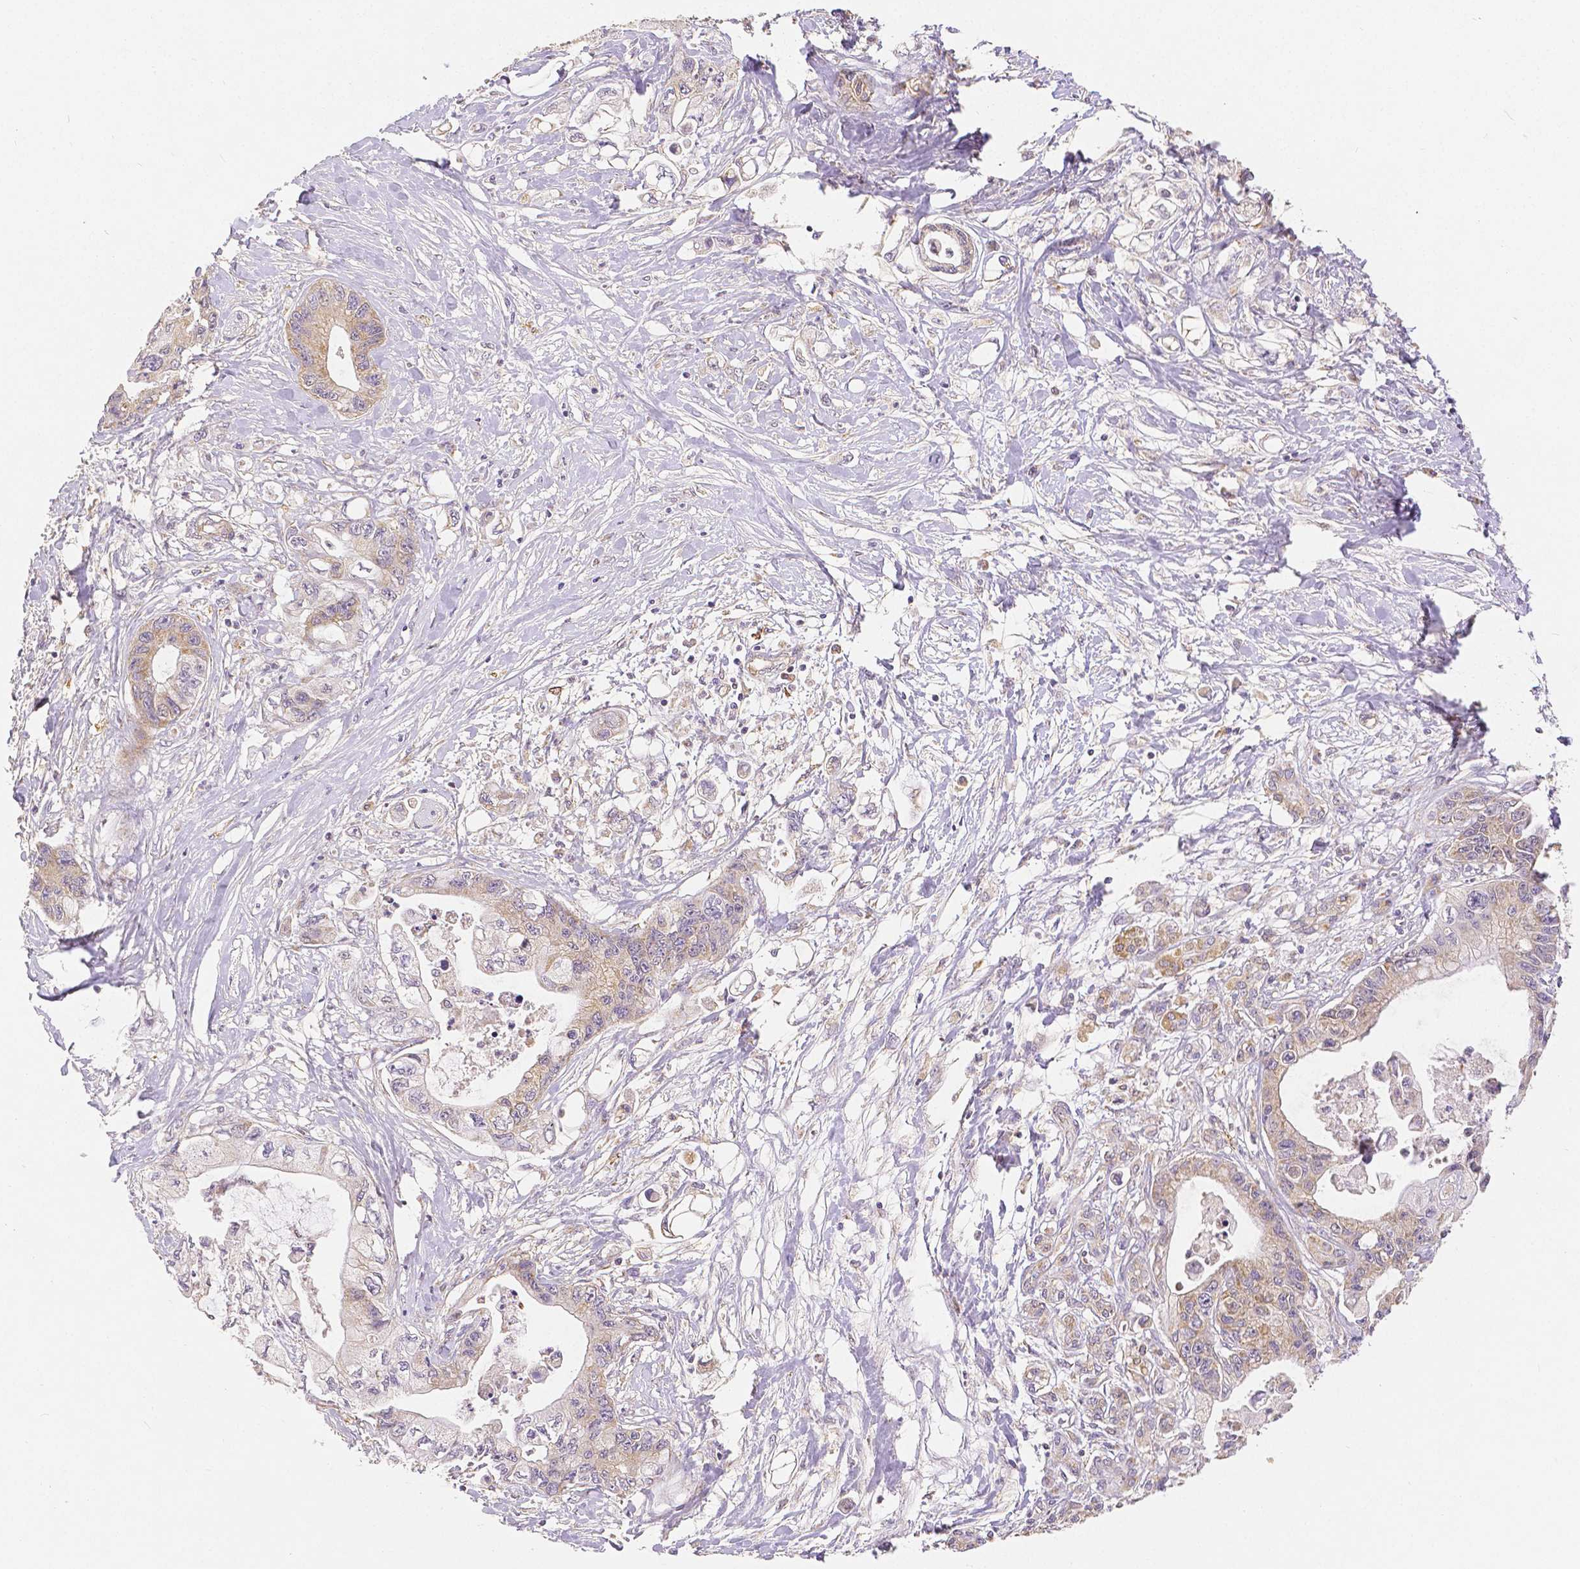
{"staining": {"intensity": "weak", "quantity": ">75%", "location": "cytoplasmic/membranous"}, "tissue": "pancreatic cancer", "cell_type": "Tumor cells", "image_type": "cancer", "snomed": [{"axis": "morphology", "description": "Adenocarcinoma, NOS"}, {"axis": "topography", "description": "Pancreas"}], "caption": "Pancreatic cancer (adenocarcinoma) stained for a protein (brown) exhibits weak cytoplasmic/membranous positive expression in approximately >75% of tumor cells.", "gene": "RHOT1", "patient": {"sex": "male", "age": 61}}